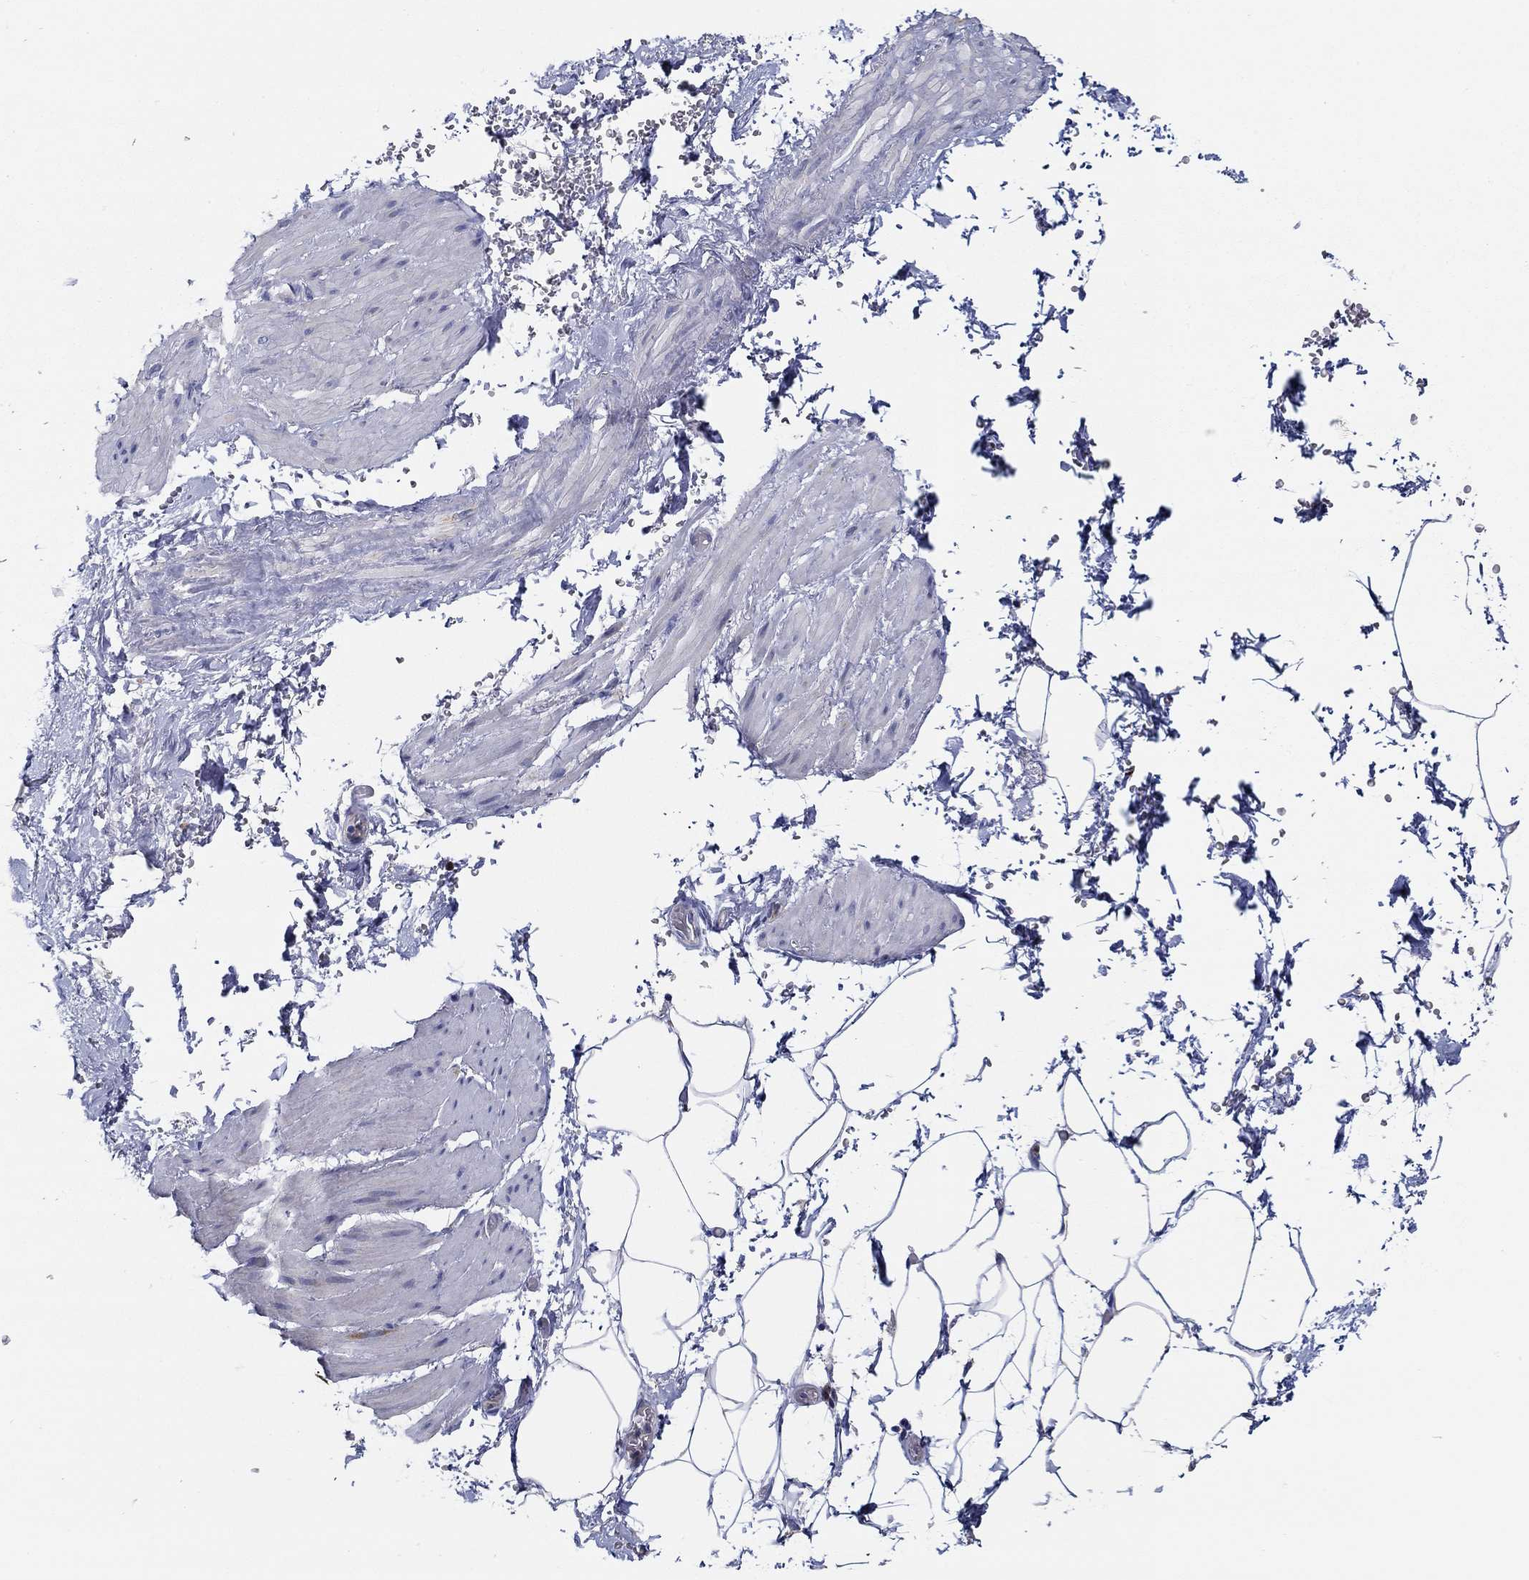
{"staining": {"intensity": "negative", "quantity": "none", "location": "none"}, "tissue": "adipose tissue", "cell_type": "Adipocytes", "image_type": "normal", "snomed": [{"axis": "morphology", "description": "Normal tissue, NOS"}, {"axis": "topography", "description": "Soft tissue"}, {"axis": "topography", "description": "Adipose tissue"}, {"axis": "topography", "description": "Vascular tissue"}, {"axis": "topography", "description": "Peripheral nerve tissue"}], "caption": "There is no significant expression in adipocytes of adipose tissue. Brightfield microscopy of IHC stained with DAB (brown) and hematoxylin (blue), captured at high magnification.", "gene": "CFAP61", "patient": {"sex": "male", "age": 68}}